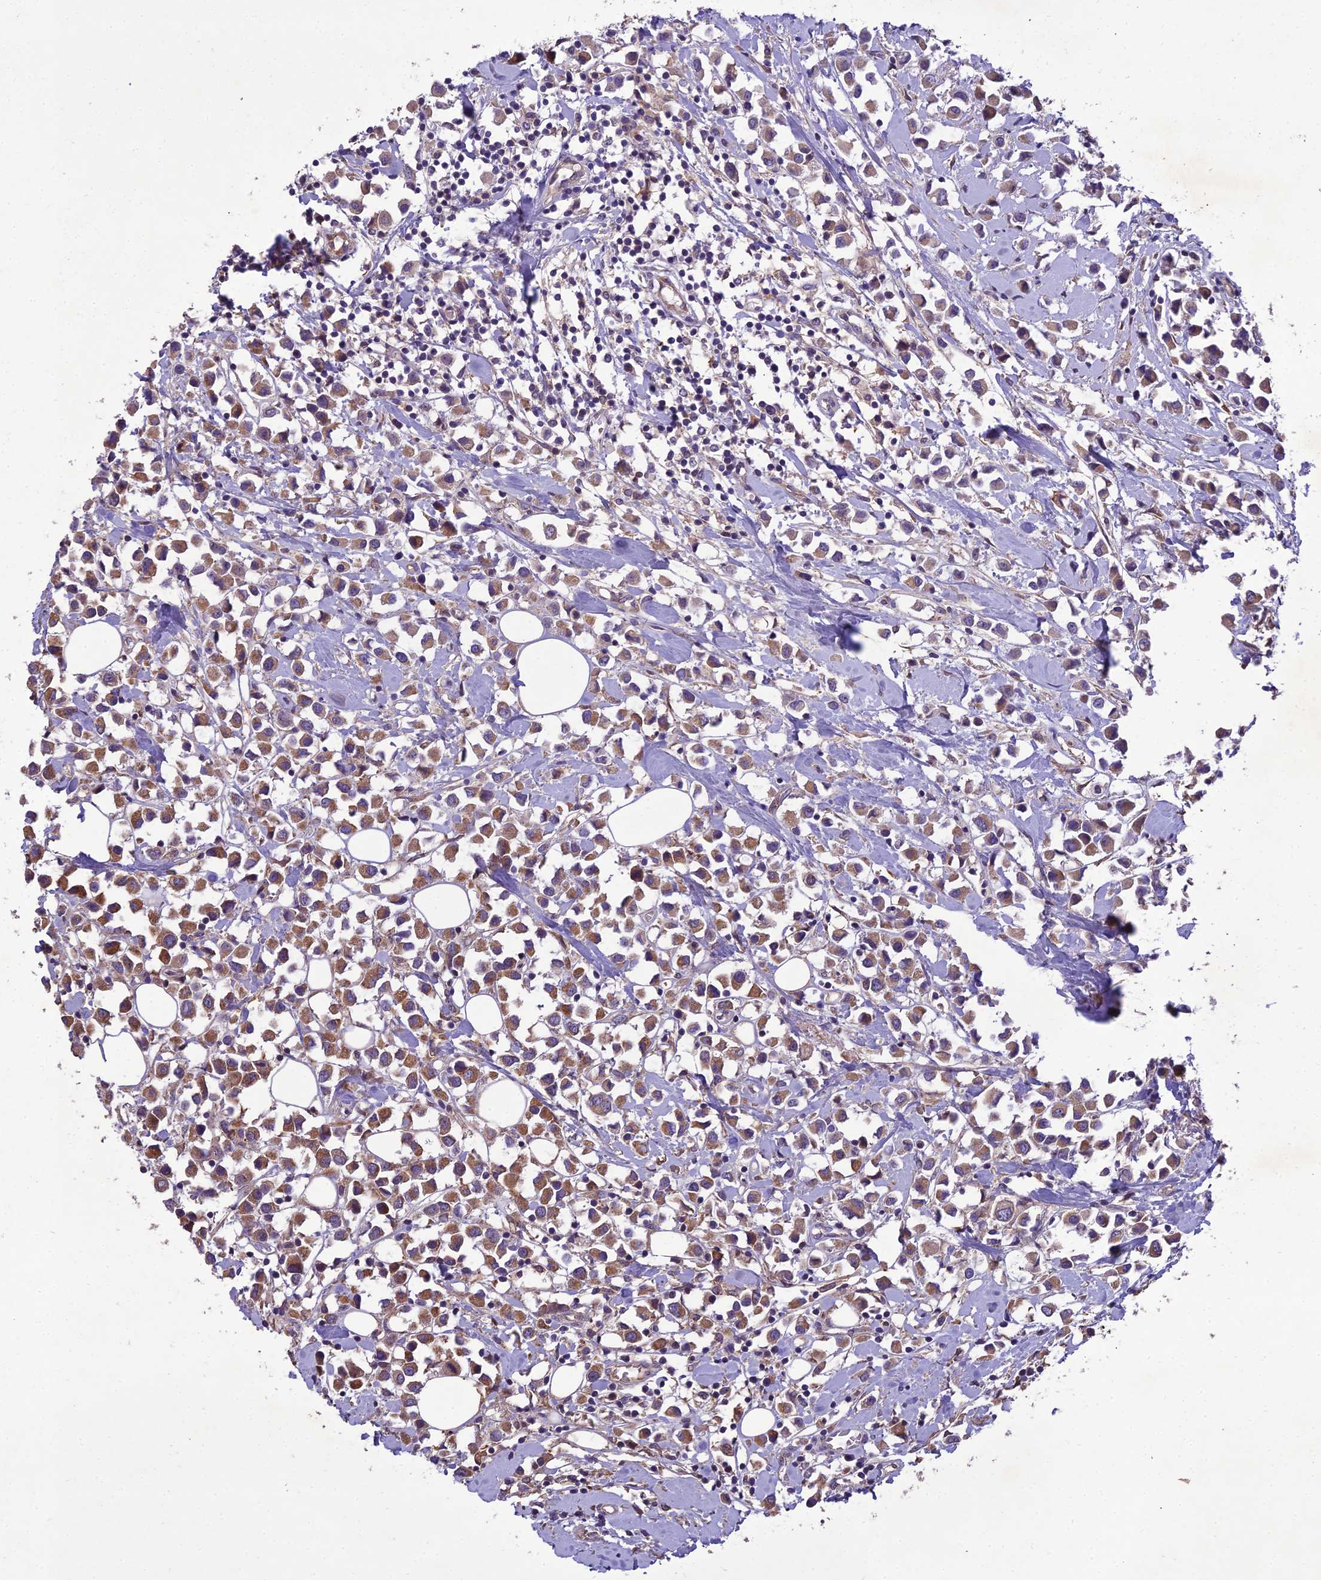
{"staining": {"intensity": "moderate", "quantity": ">75%", "location": "cytoplasmic/membranous"}, "tissue": "breast cancer", "cell_type": "Tumor cells", "image_type": "cancer", "snomed": [{"axis": "morphology", "description": "Duct carcinoma"}, {"axis": "topography", "description": "Breast"}], "caption": "Breast cancer tissue reveals moderate cytoplasmic/membranous positivity in about >75% of tumor cells (DAB (3,3'-diaminobenzidine) = brown stain, brightfield microscopy at high magnification).", "gene": "CENPL", "patient": {"sex": "female", "age": 61}}